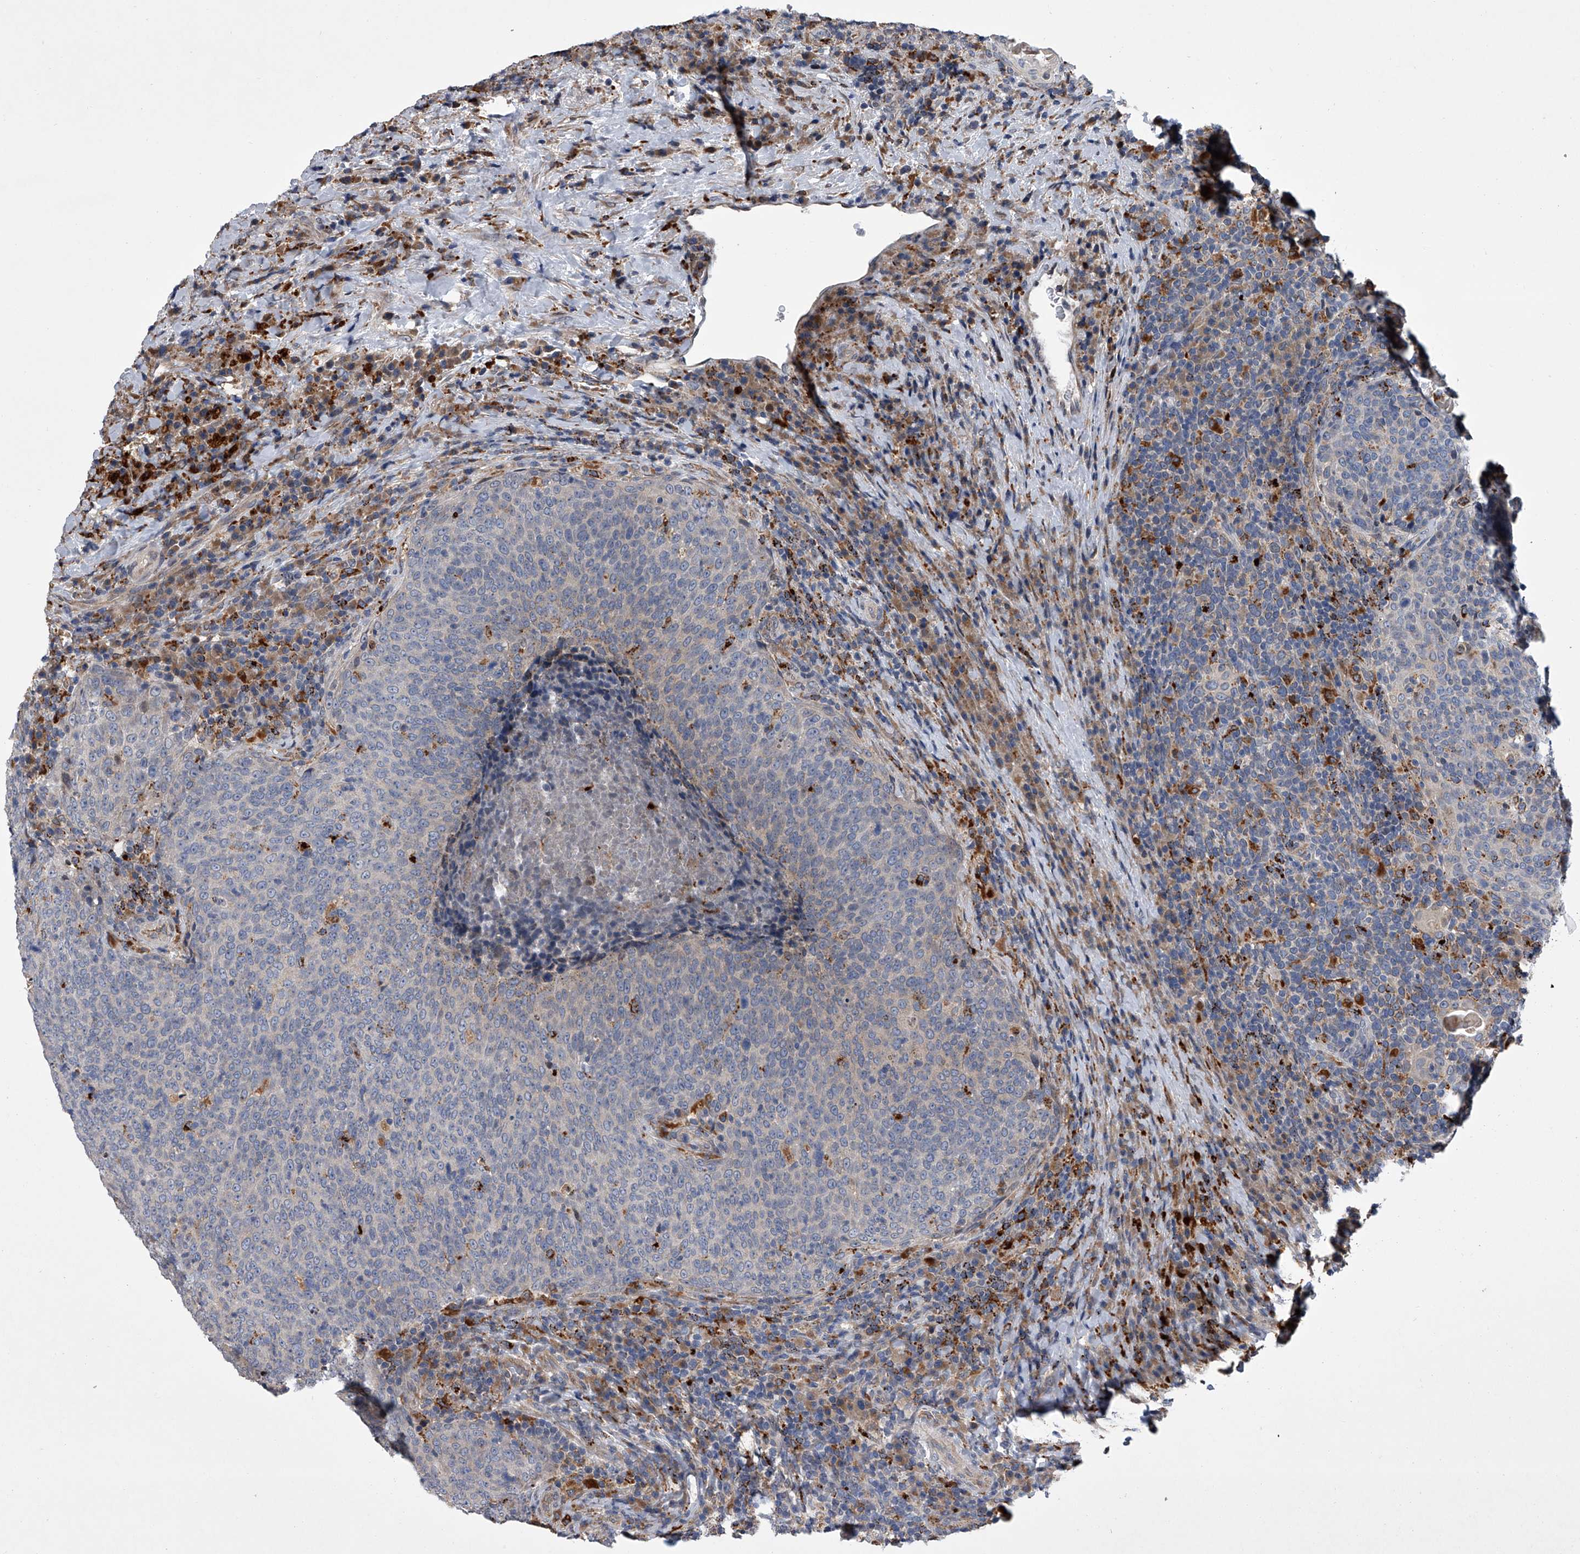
{"staining": {"intensity": "negative", "quantity": "none", "location": "none"}, "tissue": "head and neck cancer", "cell_type": "Tumor cells", "image_type": "cancer", "snomed": [{"axis": "morphology", "description": "Squamous cell carcinoma, NOS"}, {"axis": "morphology", "description": "Squamous cell carcinoma, metastatic, NOS"}, {"axis": "topography", "description": "Lymph node"}, {"axis": "topography", "description": "Head-Neck"}], "caption": "Protein analysis of head and neck squamous cell carcinoma exhibits no significant positivity in tumor cells.", "gene": "TRIM8", "patient": {"sex": "male", "age": 62}}